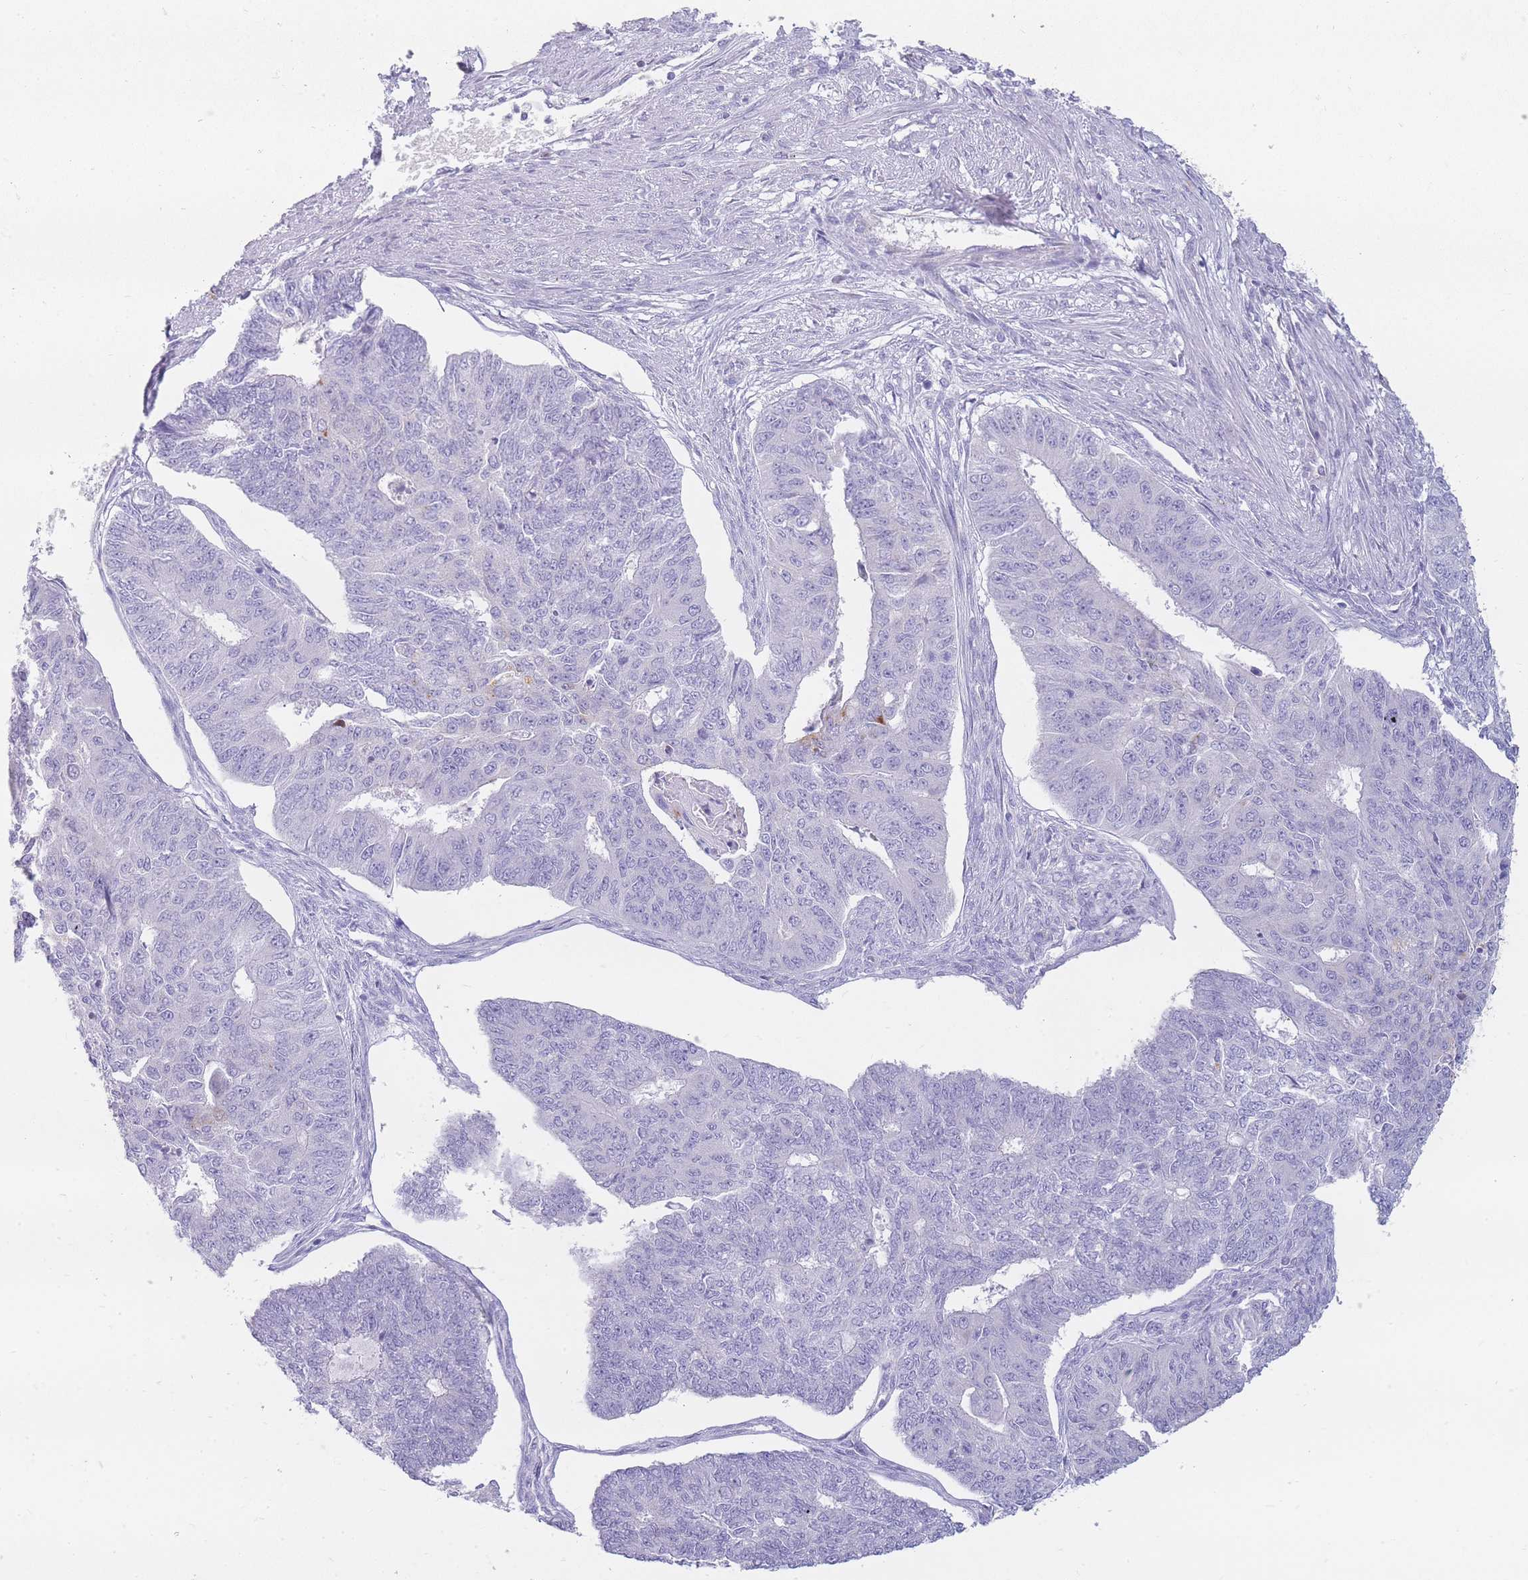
{"staining": {"intensity": "negative", "quantity": "none", "location": "none"}, "tissue": "endometrial cancer", "cell_type": "Tumor cells", "image_type": "cancer", "snomed": [{"axis": "morphology", "description": "Adenocarcinoma, NOS"}, {"axis": "topography", "description": "Endometrium"}], "caption": "Tumor cells show no significant expression in endometrial cancer (adenocarcinoma). Brightfield microscopy of IHC stained with DAB (3,3'-diaminobenzidine) (brown) and hematoxylin (blue), captured at high magnification.", "gene": "UPK1A", "patient": {"sex": "female", "age": 32}}